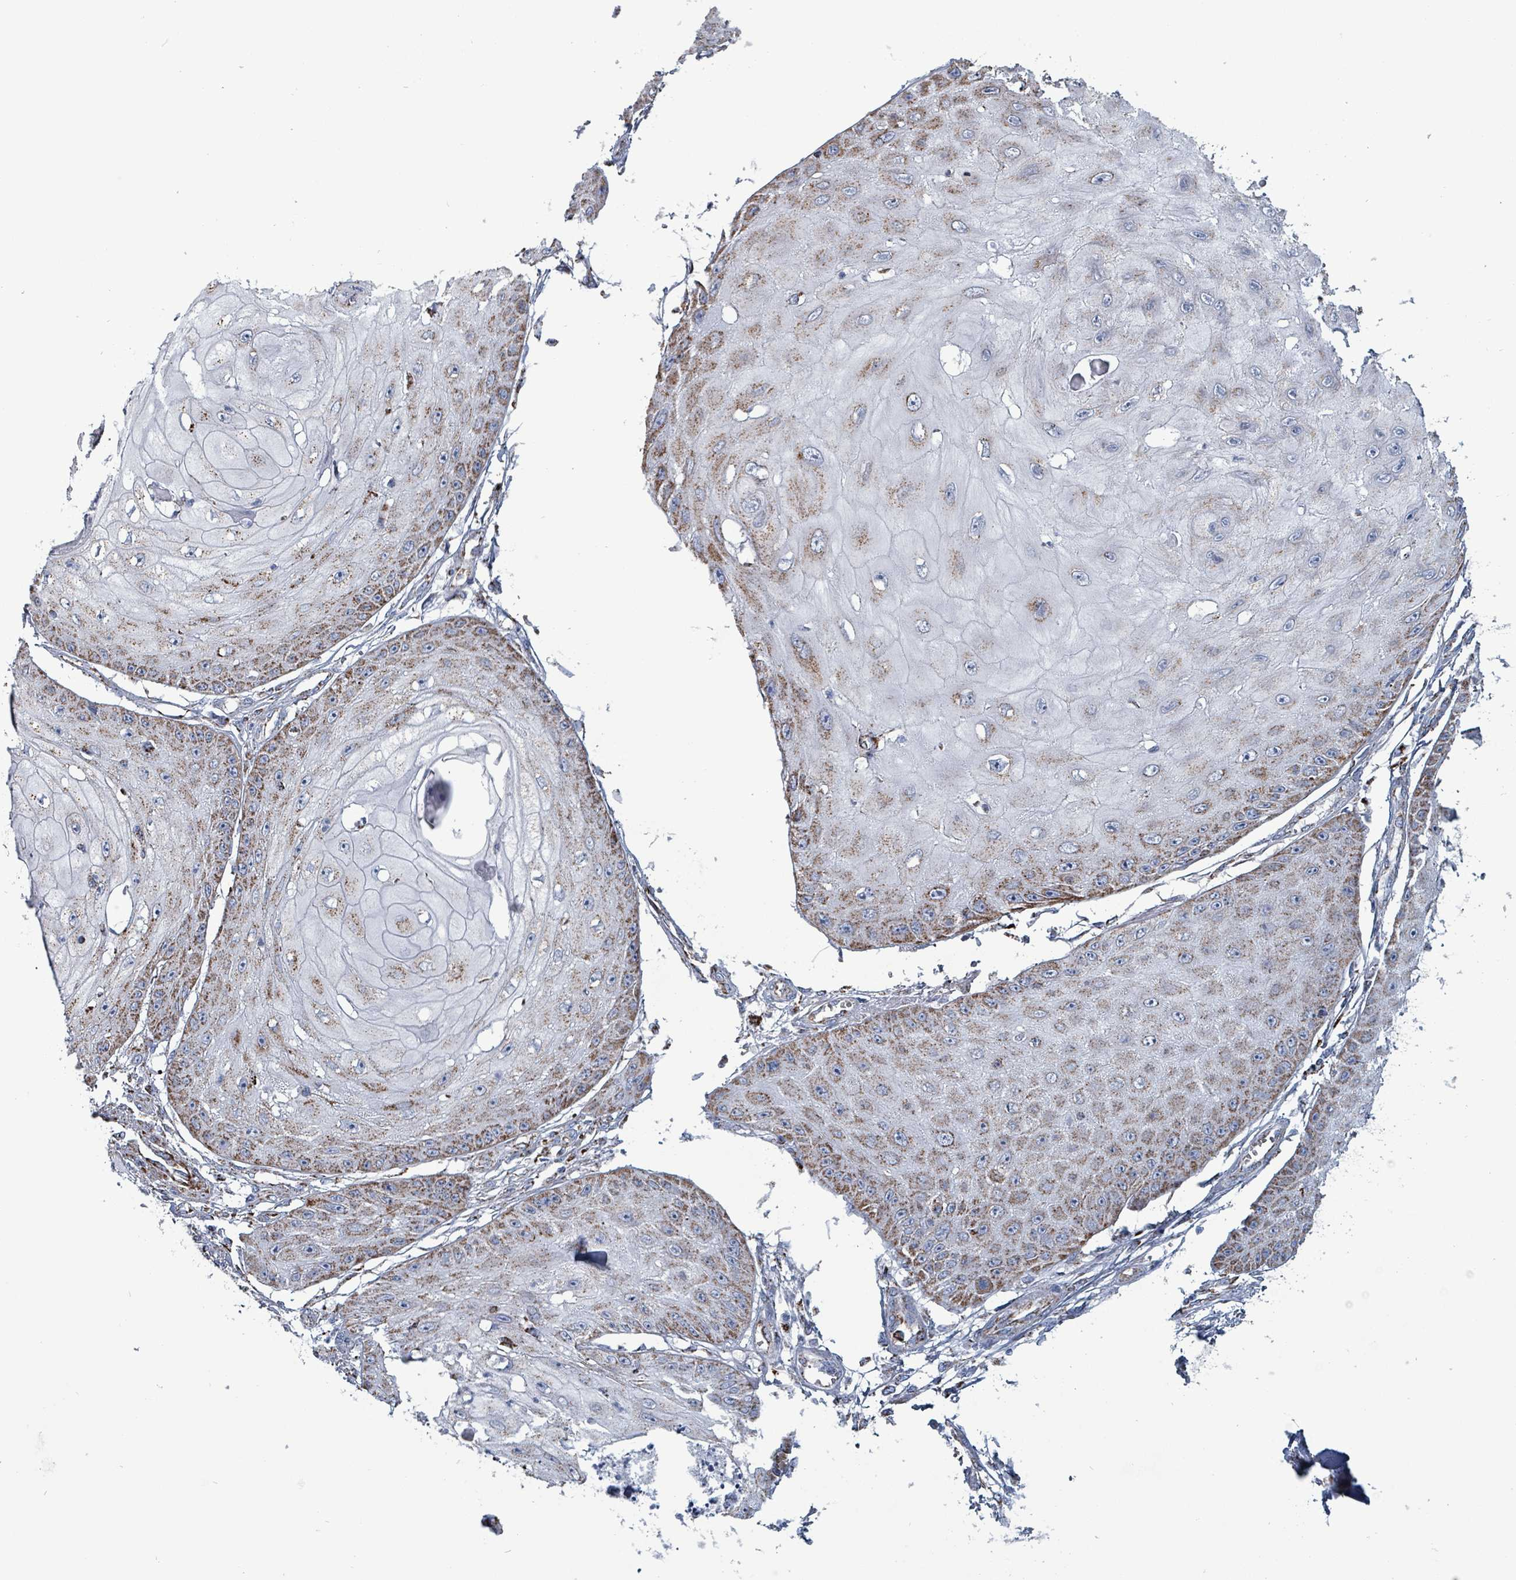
{"staining": {"intensity": "moderate", "quantity": ">75%", "location": "cytoplasmic/membranous"}, "tissue": "skin cancer", "cell_type": "Tumor cells", "image_type": "cancer", "snomed": [{"axis": "morphology", "description": "Squamous cell carcinoma, NOS"}, {"axis": "topography", "description": "Skin"}], "caption": "An IHC histopathology image of neoplastic tissue is shown. Protein staining in brown labels moderate cytoplasmic/membranous positivity in skin cancer (squamous cell carcinoma) within tumor cells. Using DAB (3,3'-diaminobenzidine) (brown) and hematoxylin (blue) stains, captured at high magnification using brightfield microscopy.", "gene": "IDH3B", "patient": {"sex": "male", "age": 70}}